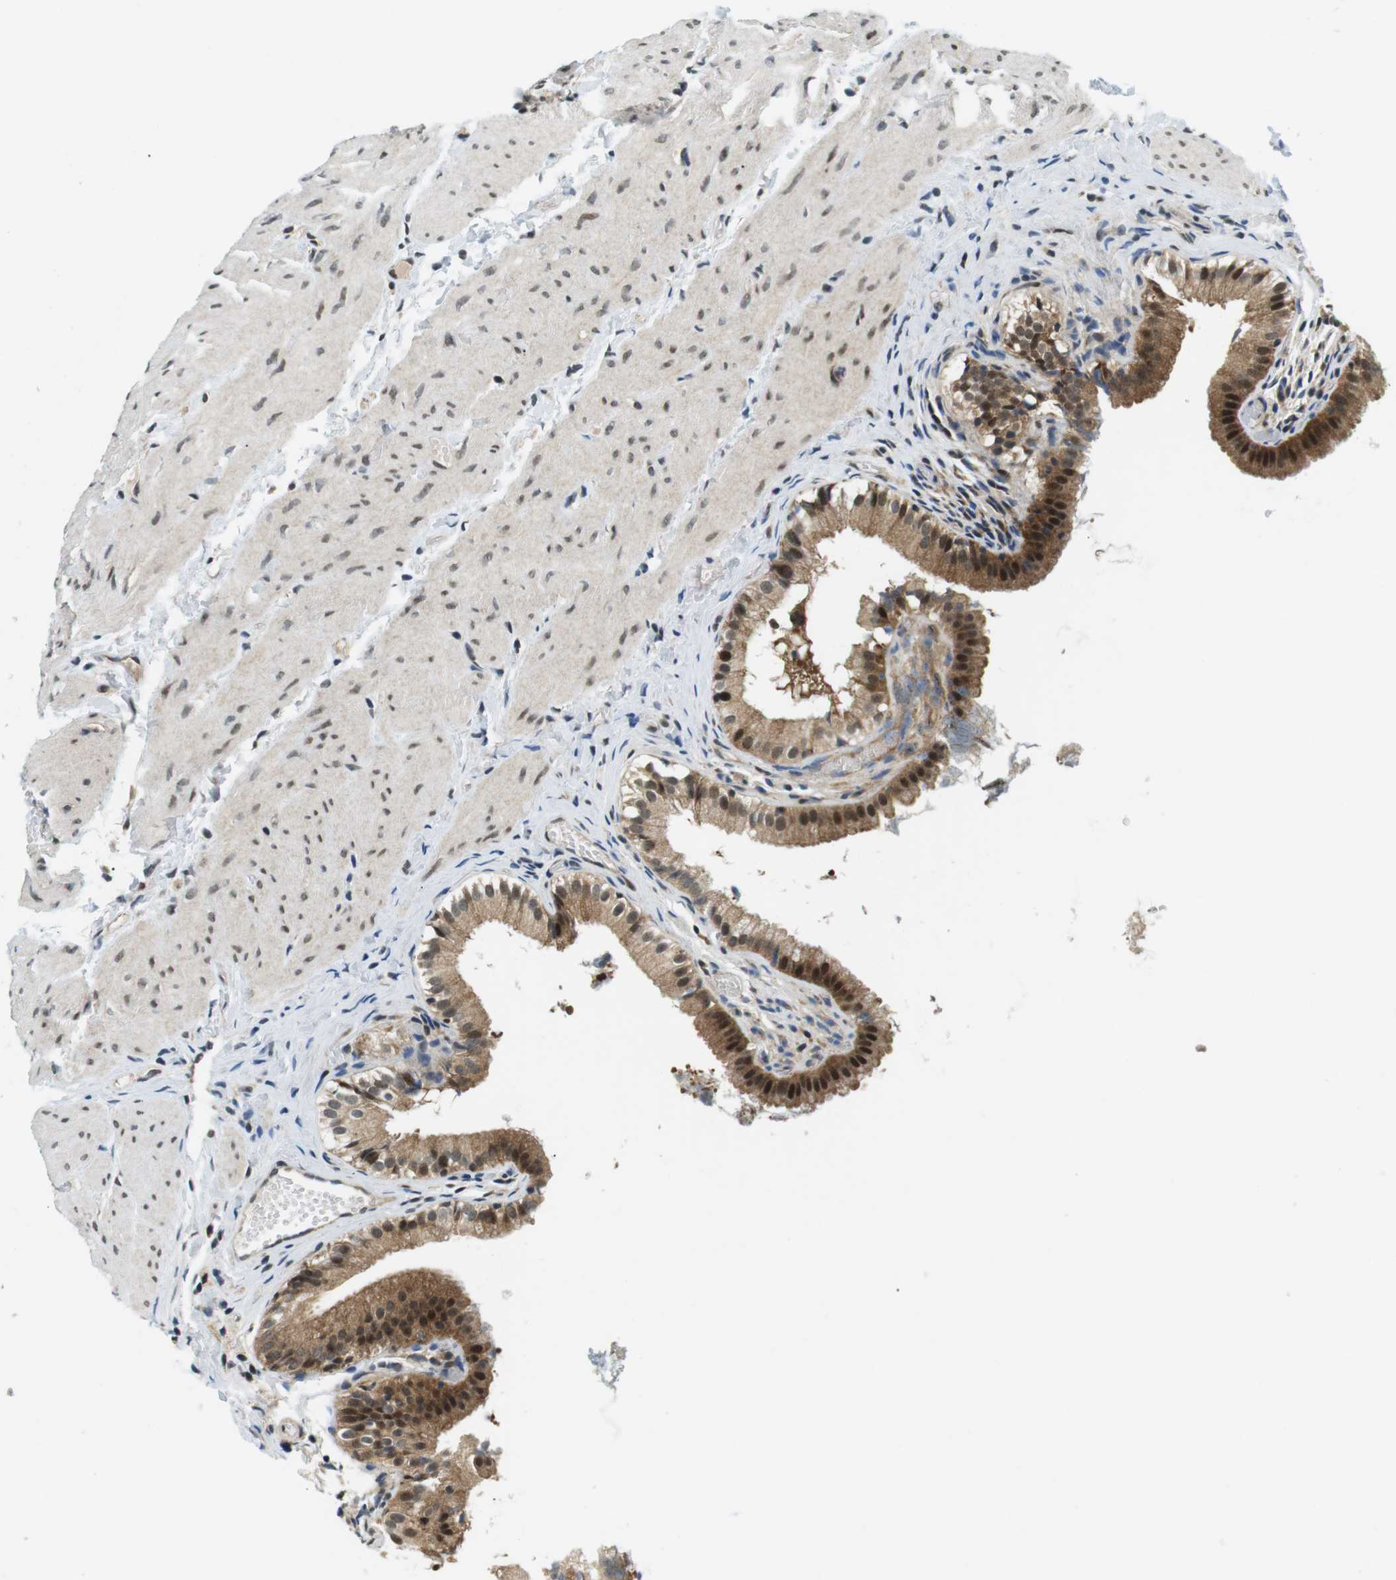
{"staining": {"intensity": "strong", "quantity": ">75%", "location": "cytoplasmic/membranous,nuclear"}, "tissue": "gallbladder", "cell_type": "Glandular cells", "image_type": "normal", "snomed": [{"axis": "morphology", "description": "Normal tissue, NOS"}, {"axis": "topography", "description": "Gallbladder"}], "caption": "Immunohistochemical staining of unremarkable gallbladder demonstrates >75% levels of strong cytoplasmic/membranous,nuclear protein positivity in approximately >75% of glandular cells. (Stains: DAB (3,3'-diaminobenzidine) in brown, nuclei in blue, Microscopy: brightfield microscopy at high magnification).", "gene": "CSNK2B", "patient": {"sex": "female", "age": 26}}